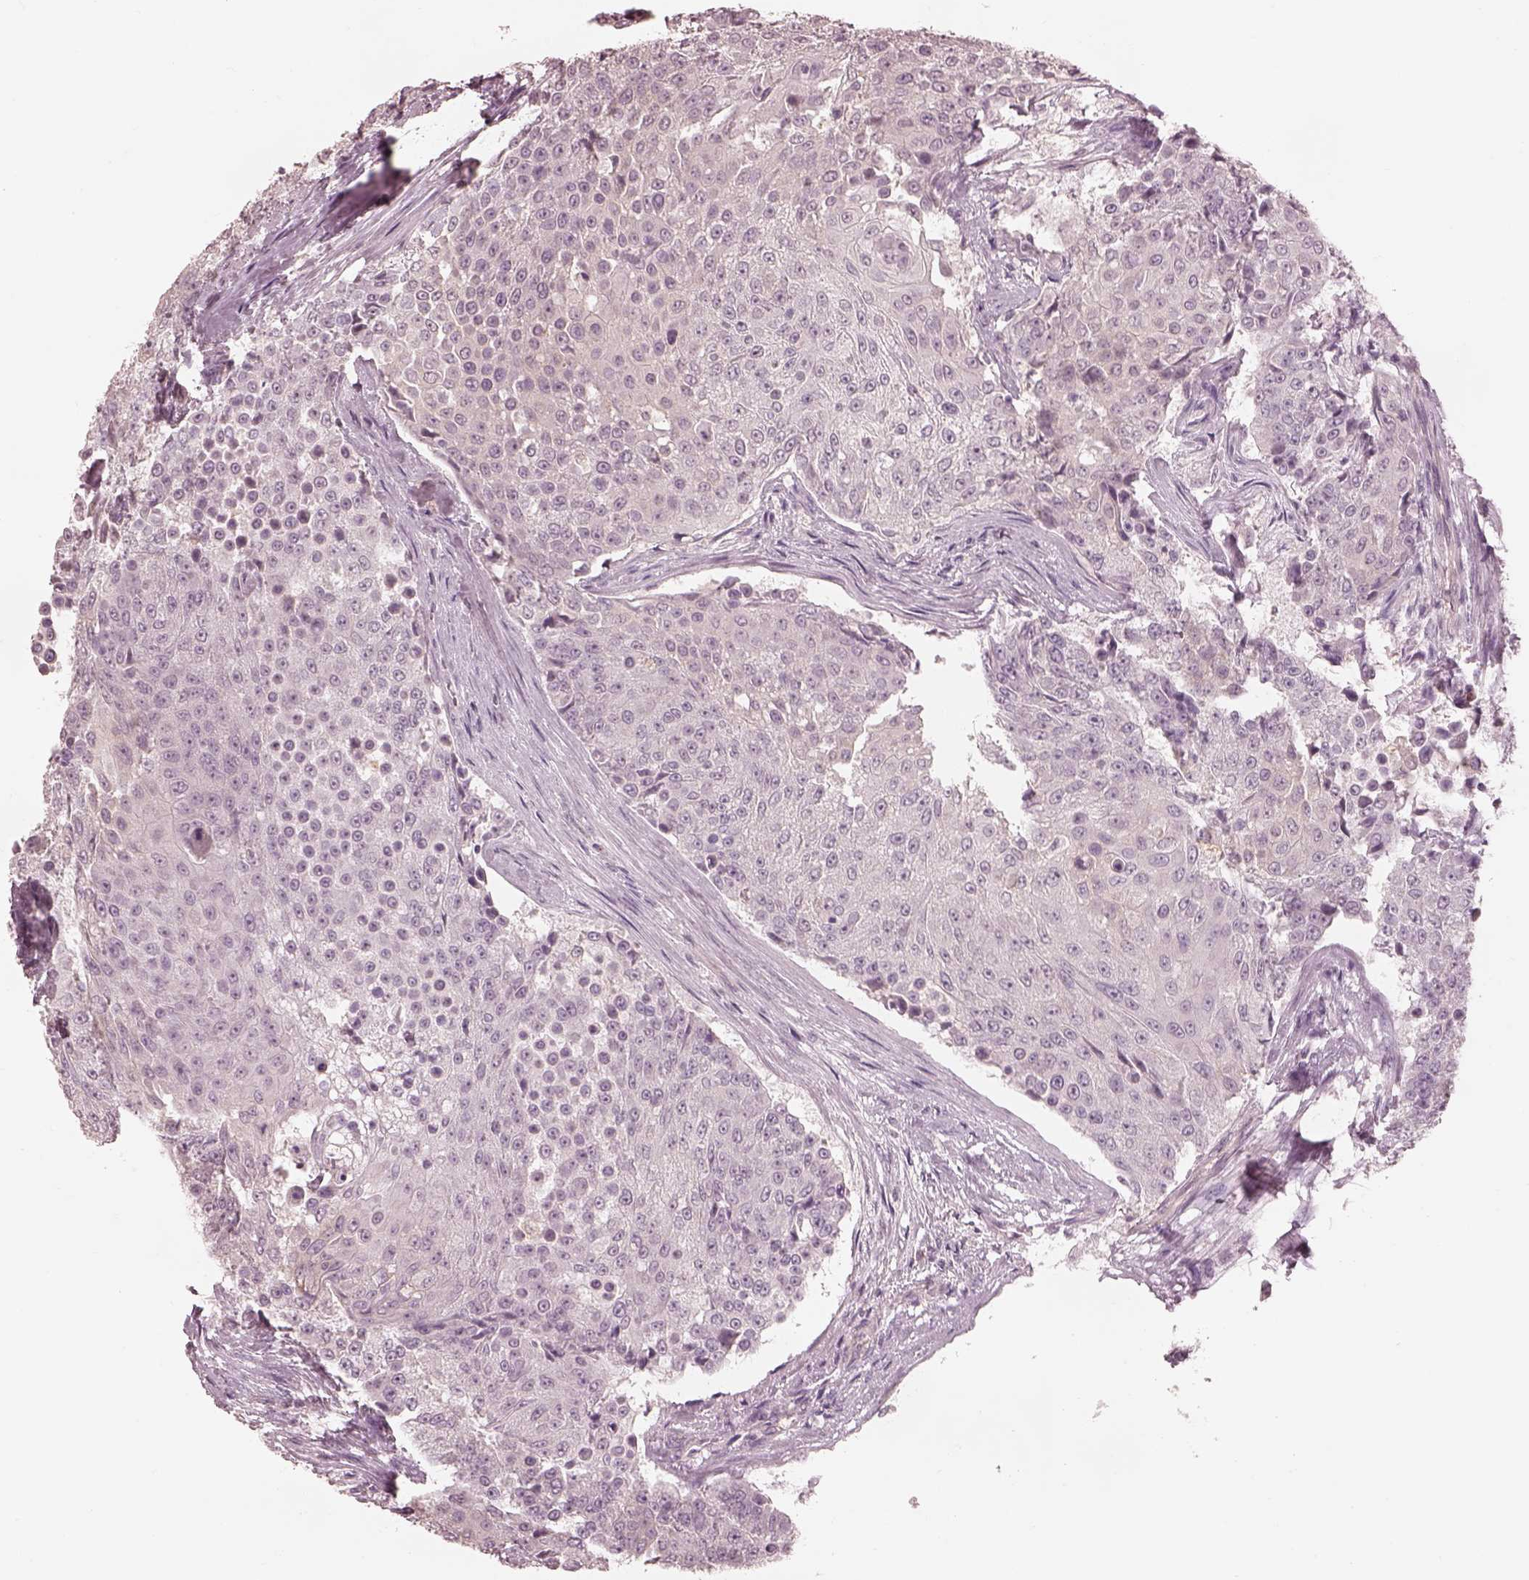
{"staining": {"intensity": "negative", "quantity": "none", "location": "none"}, "tissue": "urothelial cancer", "cell_type": "Tumor cells", "image_type": "cancer", "snomed": [{"axis": "morphology", "description": "Urothelial carcinoma, High grade"}, {"axis": "topography", "description": "Urinary bladder"}], "caption": "Micrograph shows no significant protein positivity in tumor cells of urothelial cancer. The staining is performed using DAB brown chromogen with nuclei counter-stained in using hematoxylin.", "gene": "PRKACG", "patient": {"sex": "female", "age": 63}}